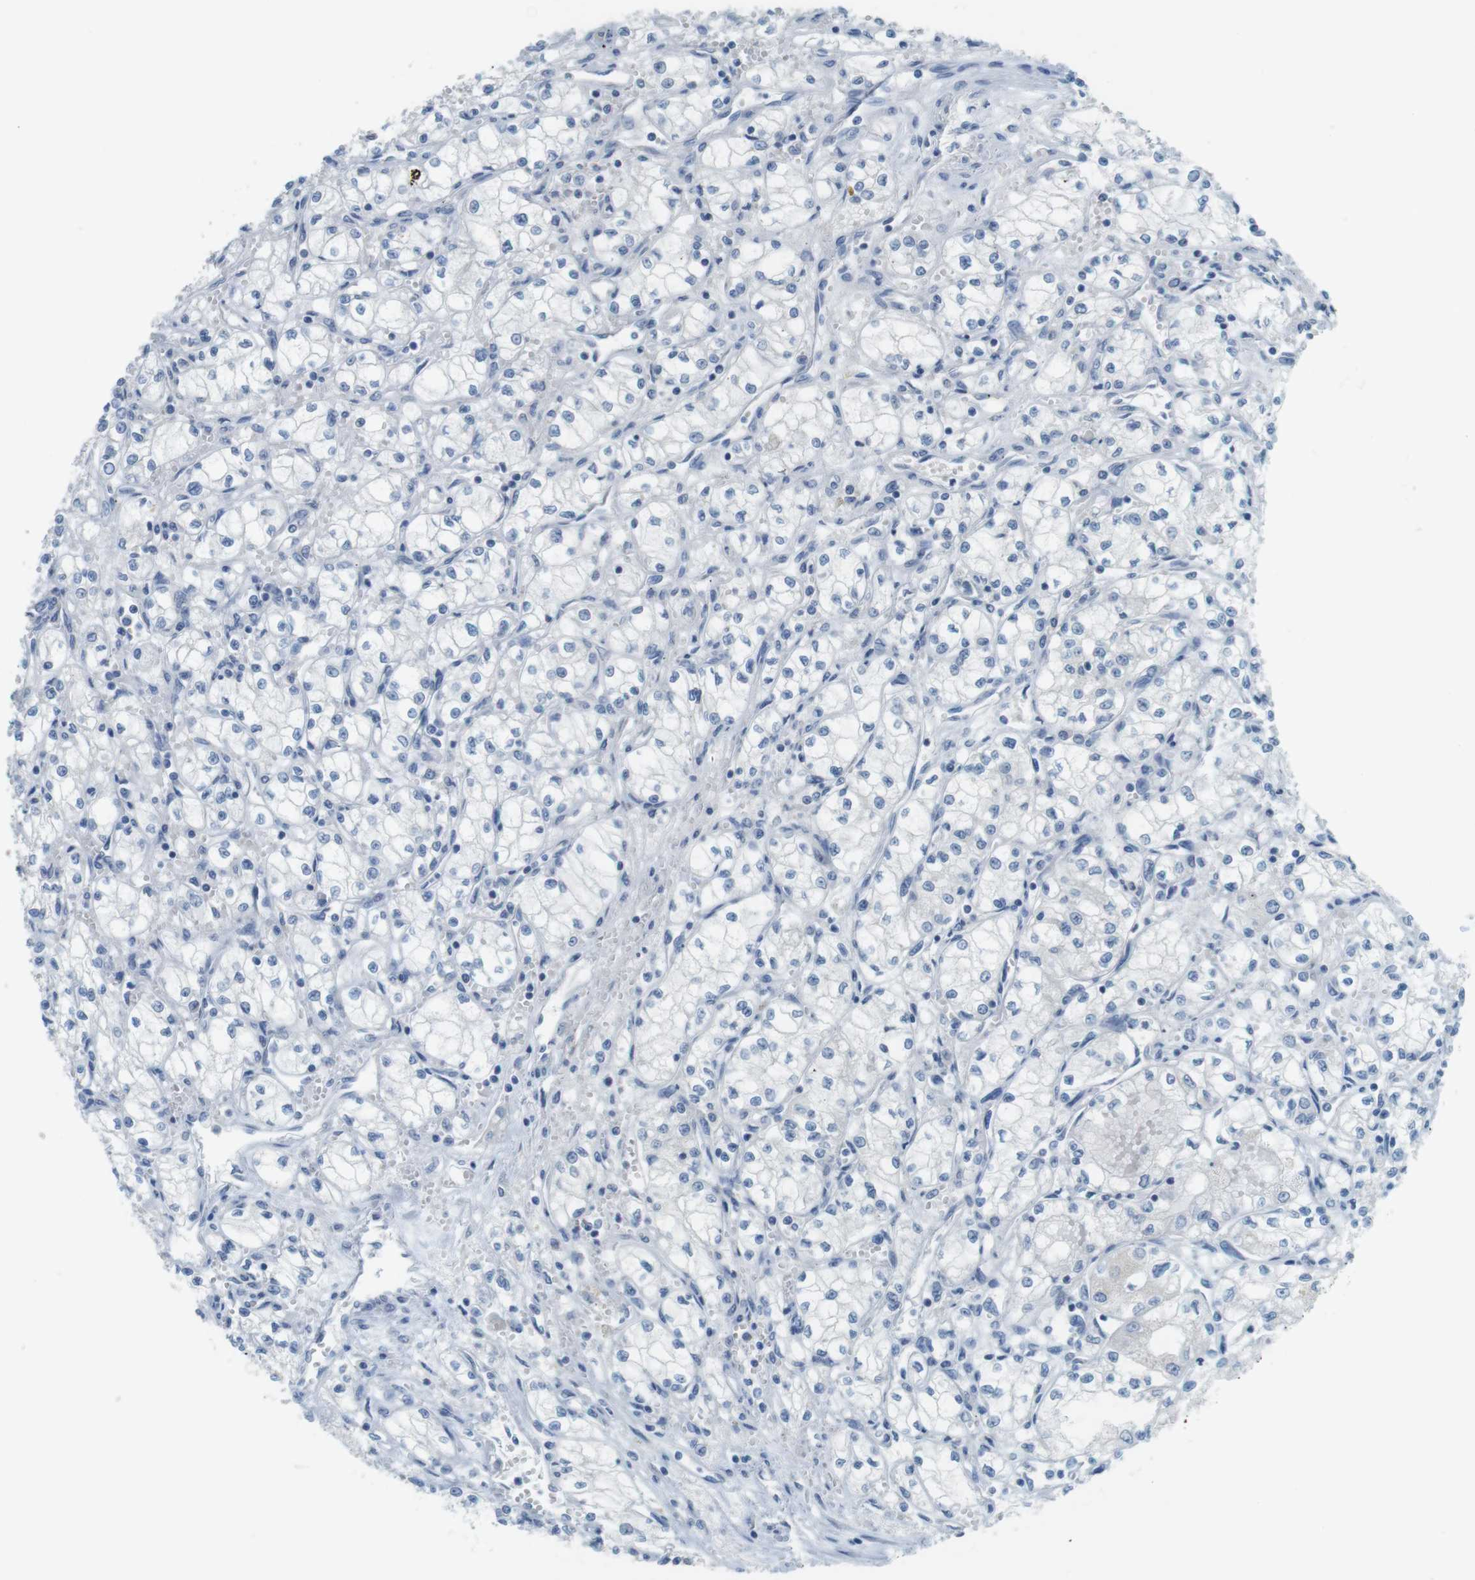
{"staining": {"intensity": "negative", "quantity": "none", "location": "none"}, "tissue": "renal cancer", "cell_type": "Tumor cells", "image_type": "cancer", "snomed": [{"axis": "morphology", "description": "Normal tissue, NOS"}, {"axis": "morphology", "description": "Adenocarcinoma, NOS"}, {"axis": "topography", "description": "Kidney"}], "caption": "A micrograph of human adenocarcinoma (renal) is negative for staining in tumor cells.", "gene": "MUC5B", "patient": {"sex": "male", "age": 59}}